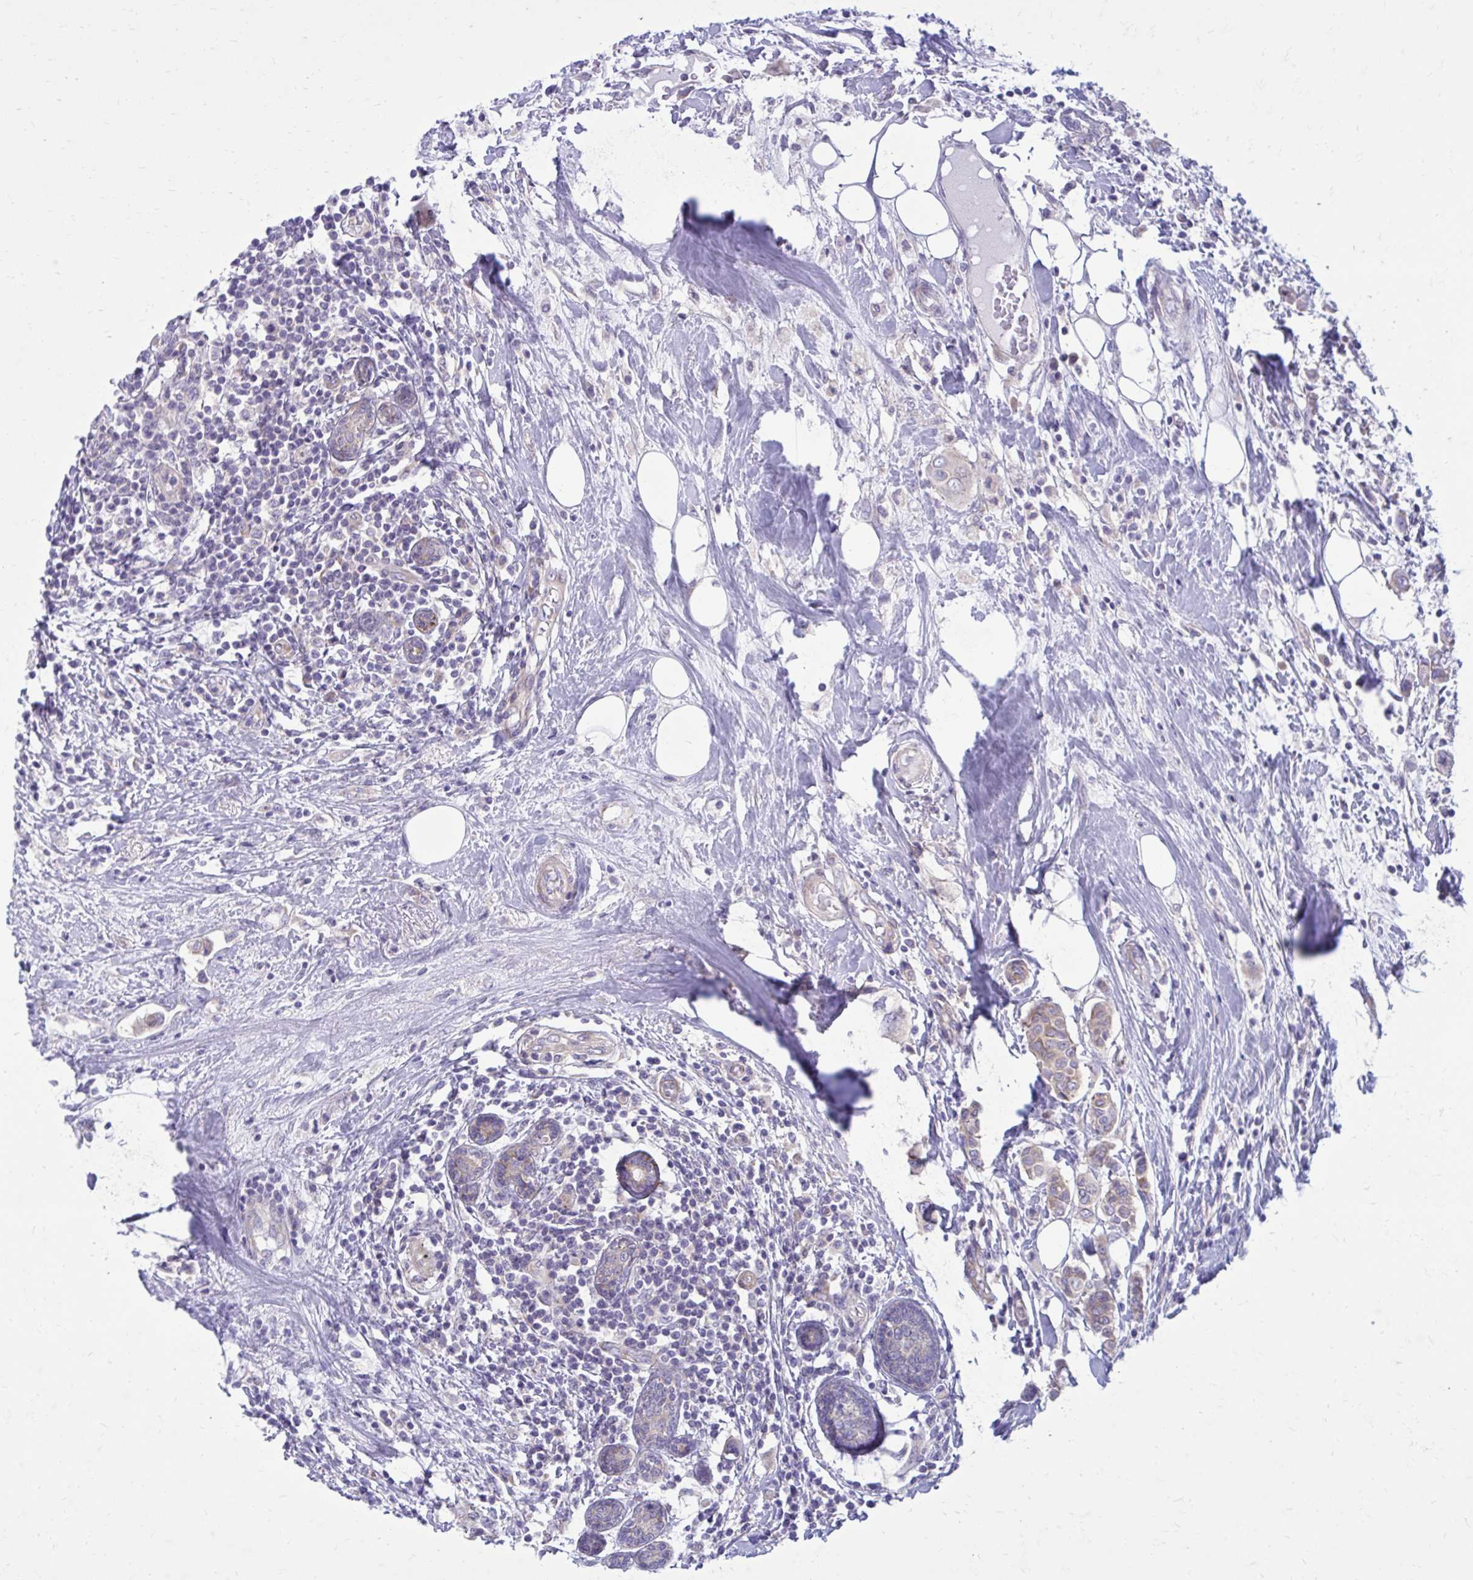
{"staining": {"intensity": "weak", "quantity": "25%-75%", "location": "cytoplasmic/membranous"}, "tissue": "breast cancer", "cell_type": "Tumor cells", "image_type": "cancer", "snomed": [{"axis": "morphology", "description": "Lobular carcinoma"}, {"axis": "topography", "description": "Breast"}], "caption": "Breast cancer (lobular carcinoma) stained with a brown dye displays weak cytoplasmic/membranous positive positivity in about 25%-75% of tumor cells.", "gene": "GIGYF2", "patient": {"sex": "female", "age": 51}}